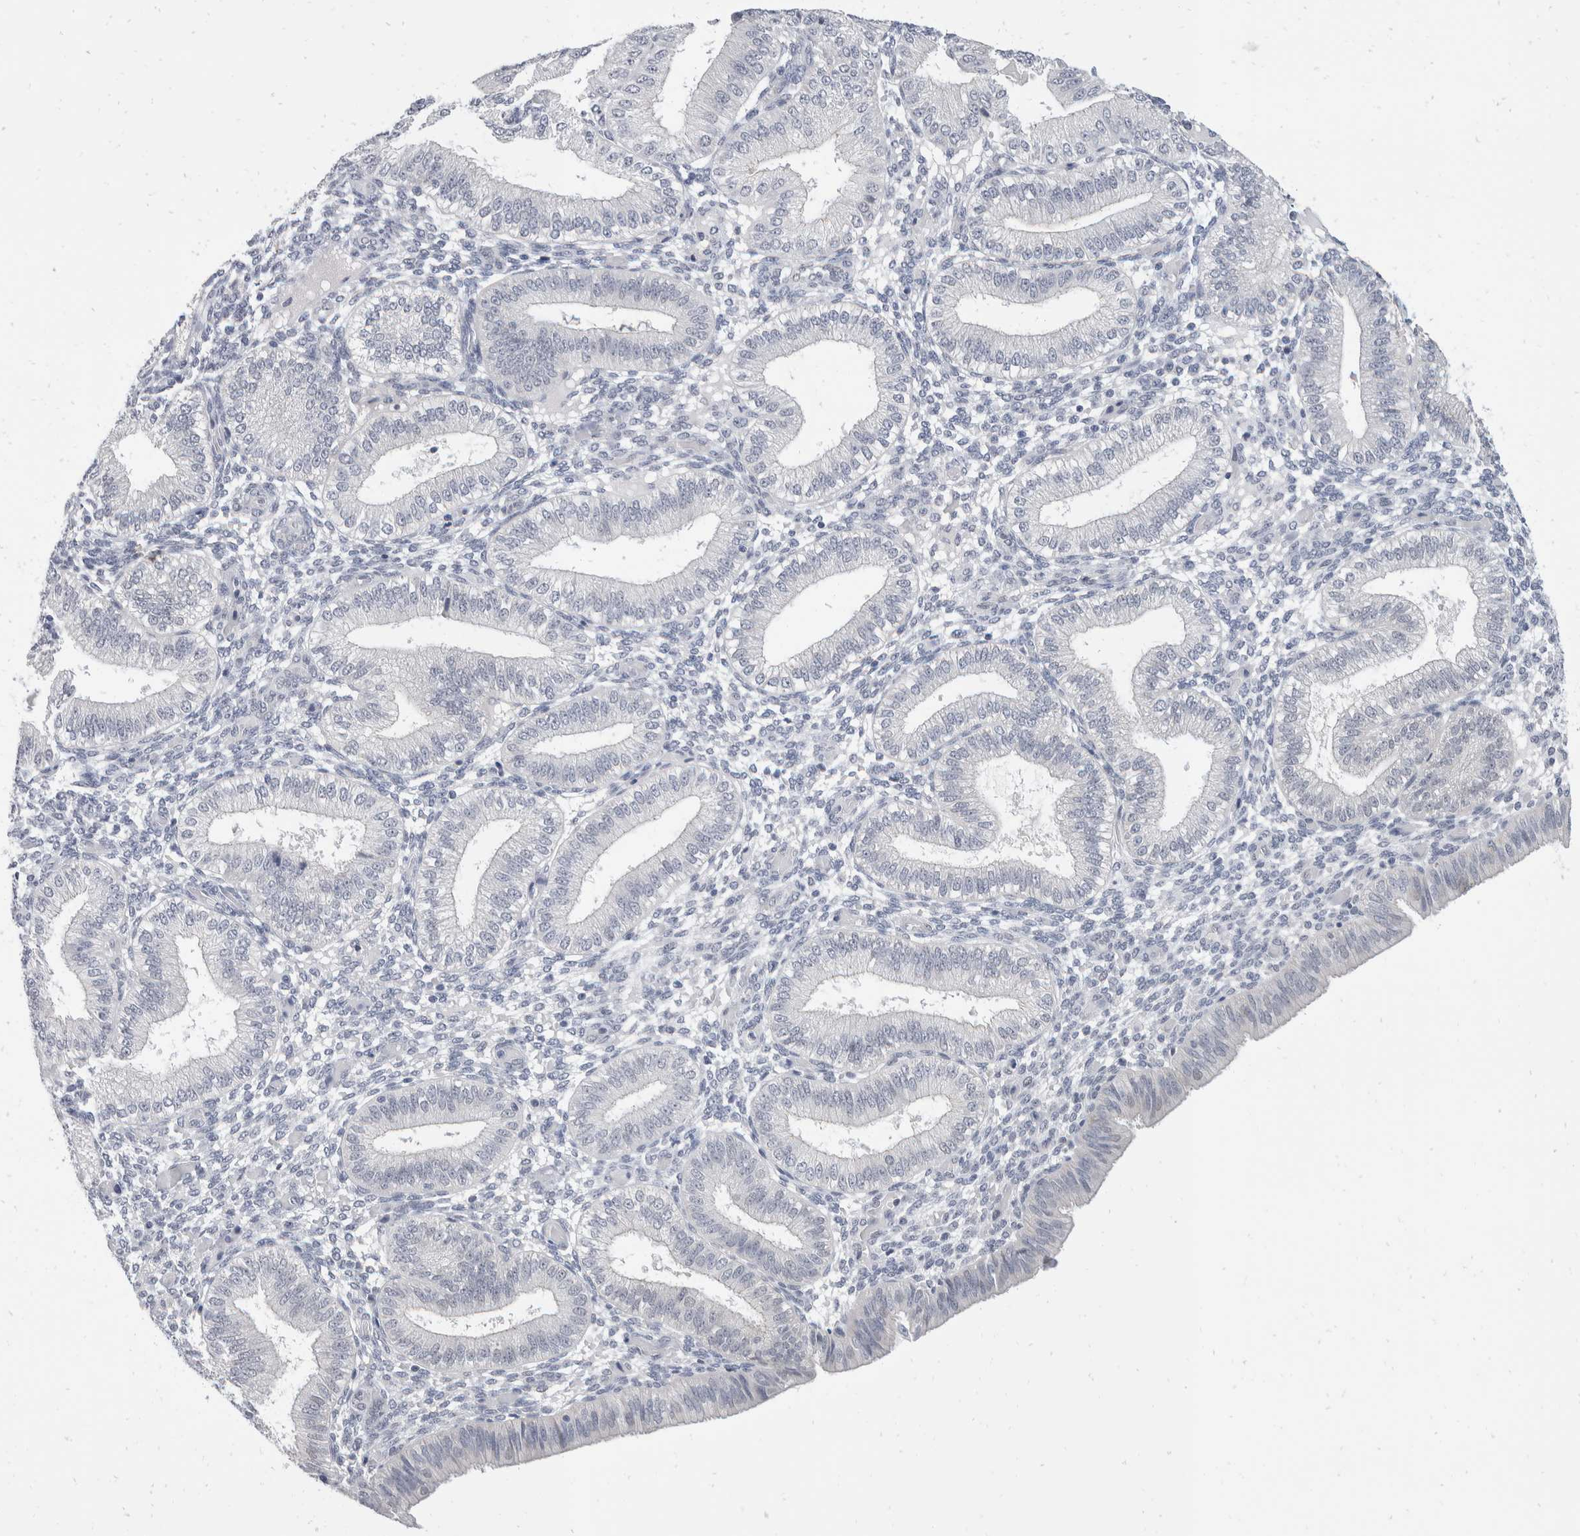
{"staining": {"intensity": "negative", "quantity": "none", "location": "none"}, "tissue": "endometrium", "cell_type": "Cells in endometrial stroma", "image_type": "normal", "snomed": [{"axis": "morphology", "description": "Normal tissue, NOS"}, {"axis": "topography", "description": "Endometrium"}], "caption": "This is an IHC image of normal human endometrium. There is no staining in cells in endometrial stroma.", "gene": "CATSPERD", "patient": {"sex": "female", "age": 39}}